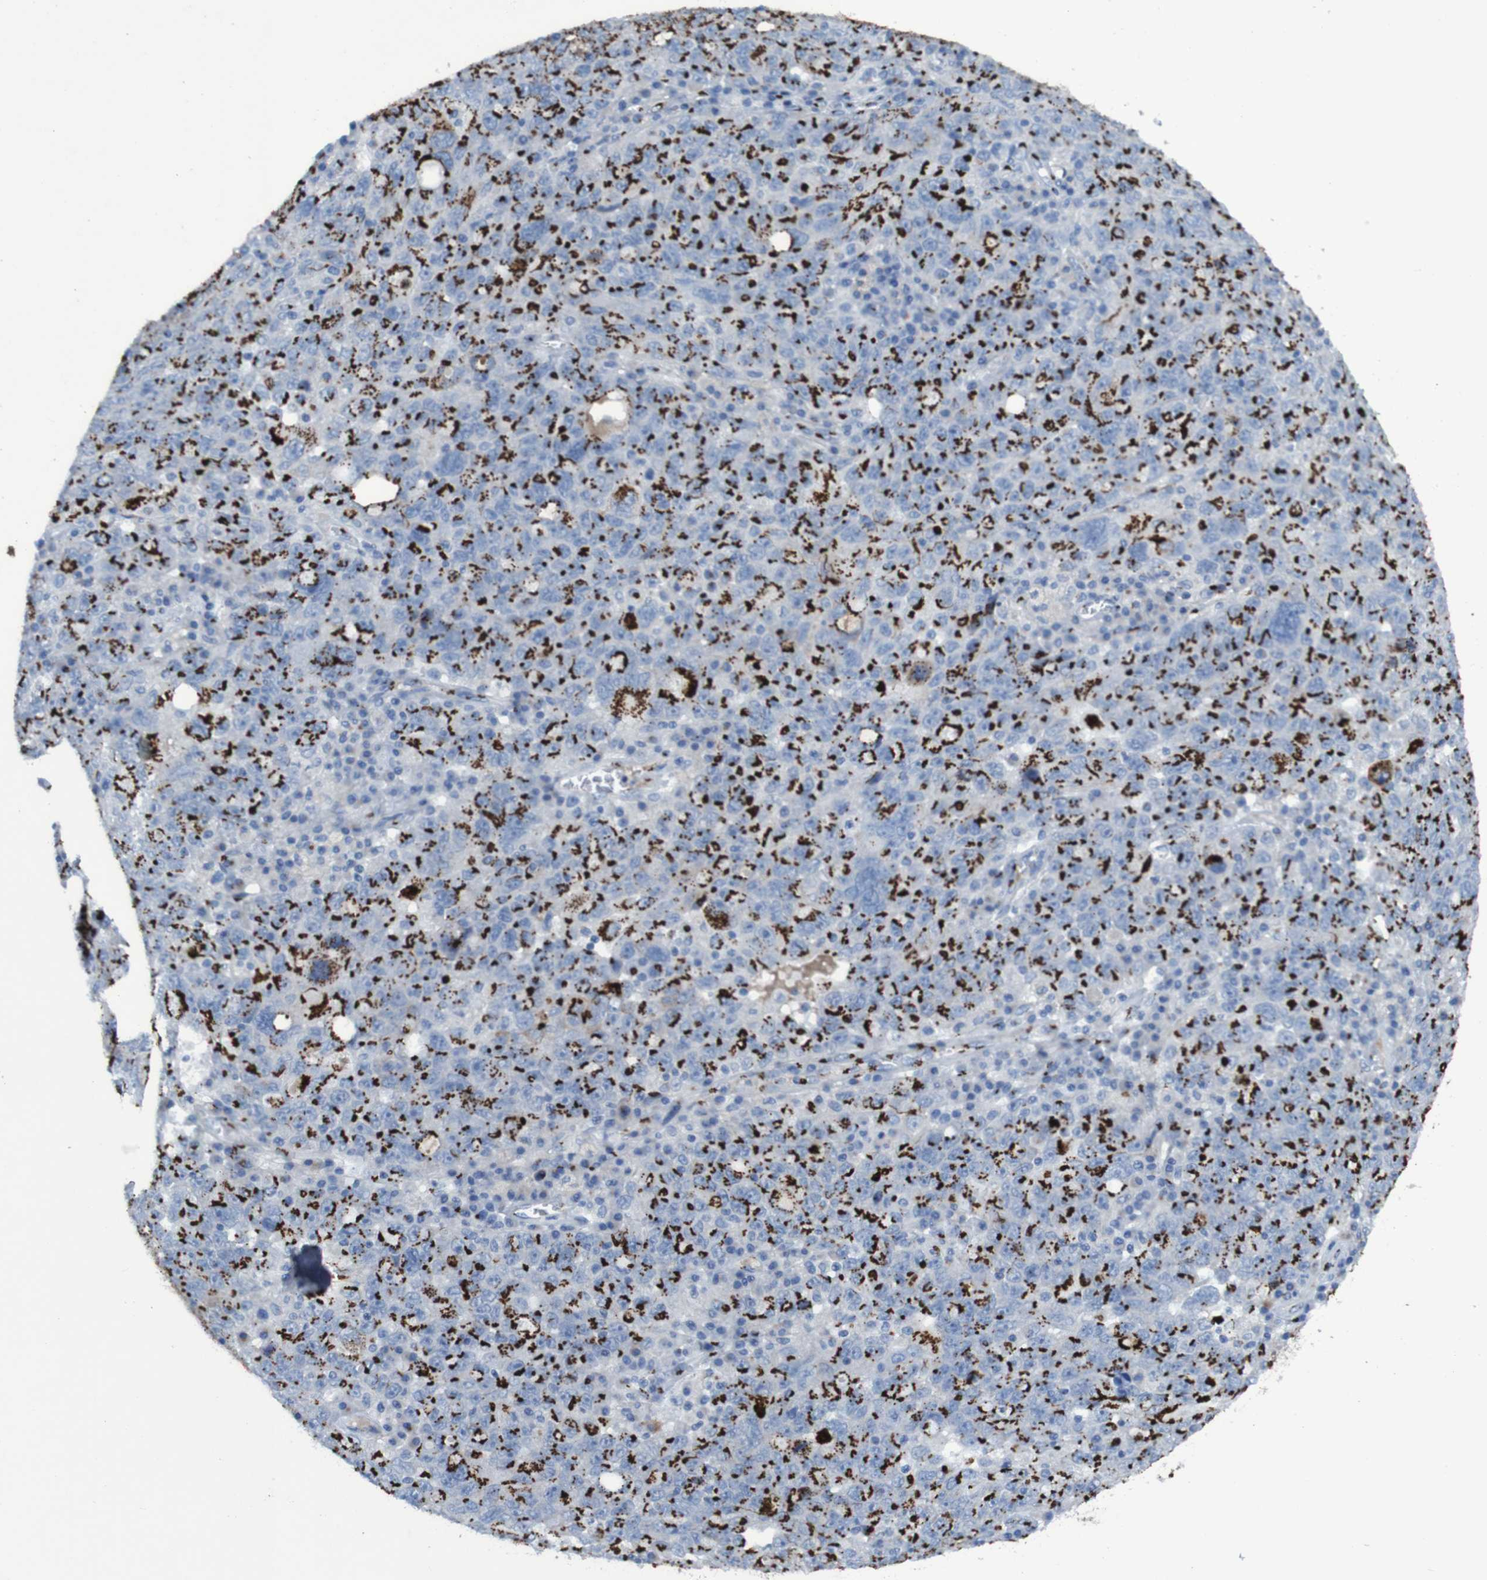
{"staining": {"intensity": "strong", "quantity": ">75%", "location": "cytoplasmic/membranous"}, "tissue": "ovarian cancer", "cell_type": "Tumor cells", "image_type": "cancer", "snomed": [{"axis": "morphology", "description": "Carcinoma, endometroid"}, {"axis": "topography", "description": "Ovary"}], "caption": "Immunohistochemical staining of human endometroid carcinoma (ovarian) shows high levels of strong cytoplasmic/membranous protein expression in about >75% of tumor cells. The protein of interest is stained brown, and the nuclei are stained in blue (DAB IHC with brightfield microscopy, high magnification).", "gene": "GOLM1", "patient": {"sex": "female", "age": 62}}